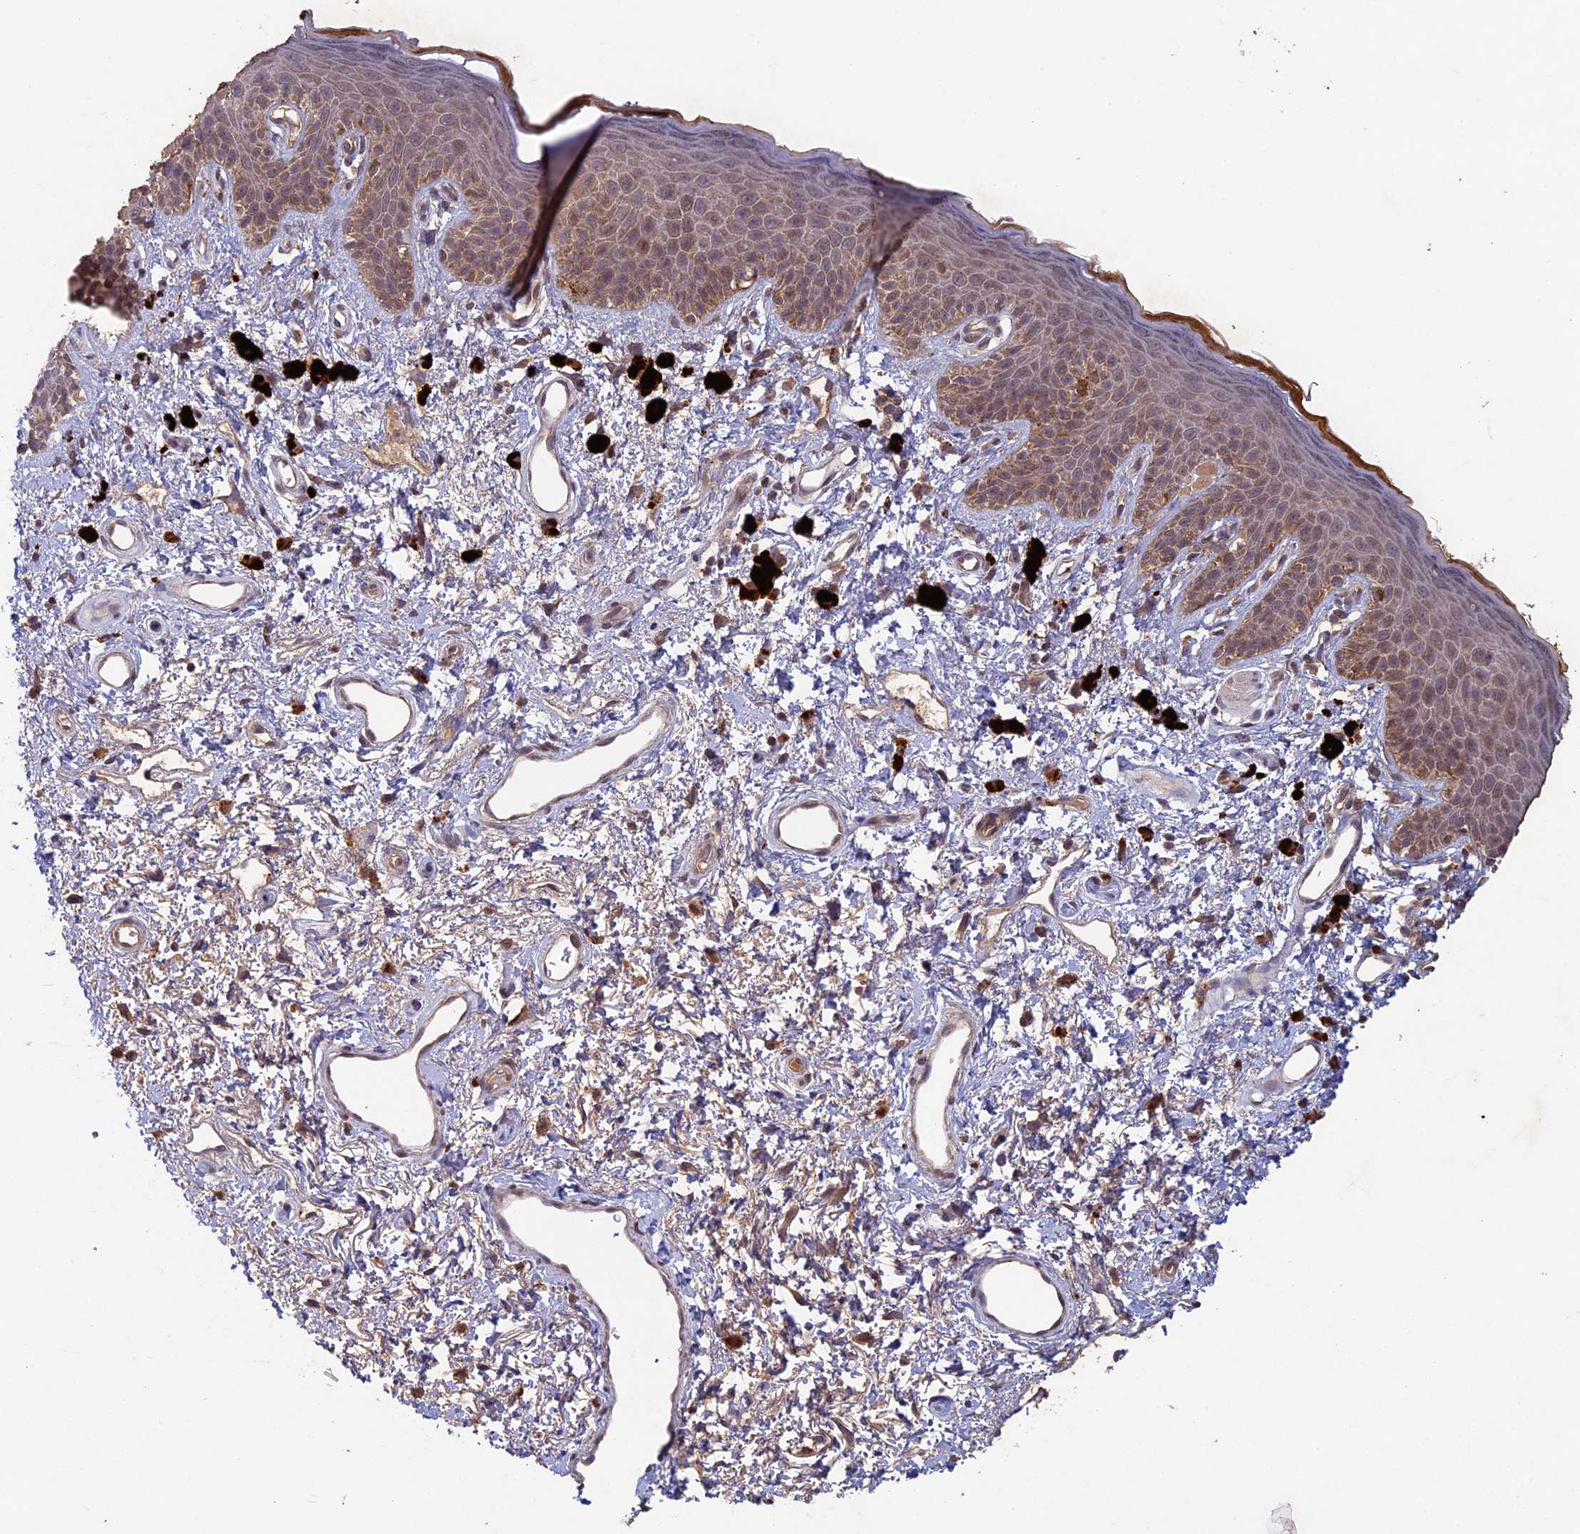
{"staining": {"intensity": "moderate", "quantity": ">75%", "location": "cytoplasmic/membranous"}, "tissue": "skin", "cell_type": "Epidermal cells", "image_type": "normal", "snomed": [{"axis": "morphology", "description": "Normal tissue, NOS"}, {"axis": "topography", "description": "Anal"}], "caption": "This image exhibits immunohistochemistry (IHC) staining of benign skin, with medium moderate cytoplasmic/membranous staining in approximately >75% of epidermal cells.", "gene": "RCCD1", "patient": {"sex": "female", "age": 46}}